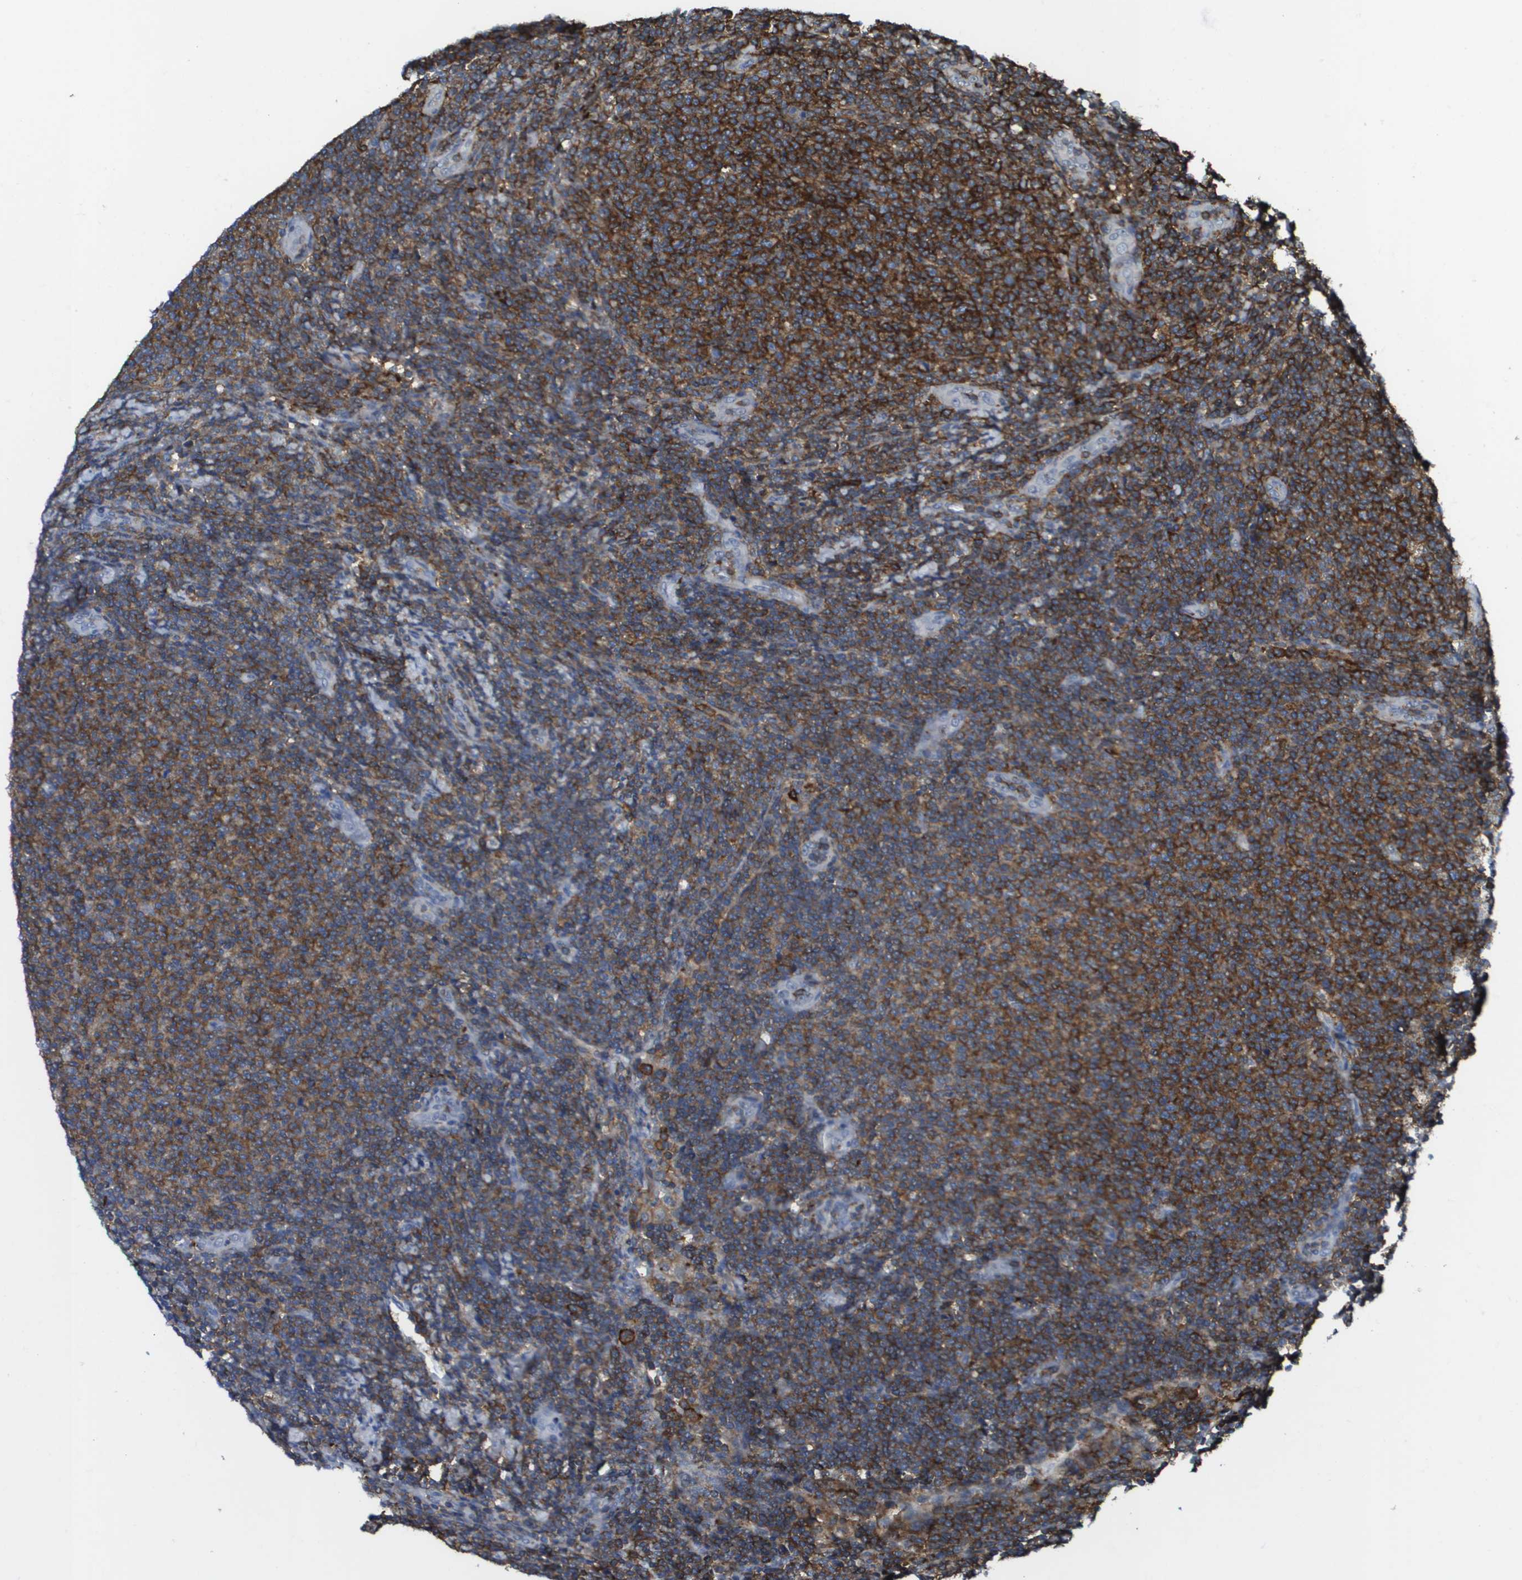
{"staining": {"intensity": "strong", "quantity": "25%-75%", "location": "cytoplasmic/membranous"}, "tissue": "lymphoma", "cell_type": "Tumor cells", "image_type": "cancer", "snomed": [{"axis": "morphology", "description": "Malignant lymphoma, non-Hodgkin's type, Low grade"}, {"axis": "topography", "description": "Lymph node"}], "caption": "A high-resolution image shows IHC staining of malignant lymphoma, non-Hodgkin's type (low-grade), which exhibits strong cytoplasmic/membranous positivity in approximately 25%-75% of tumor cells.", "gene": "PASK", "patient": {"sex": "male", "age": 66}}